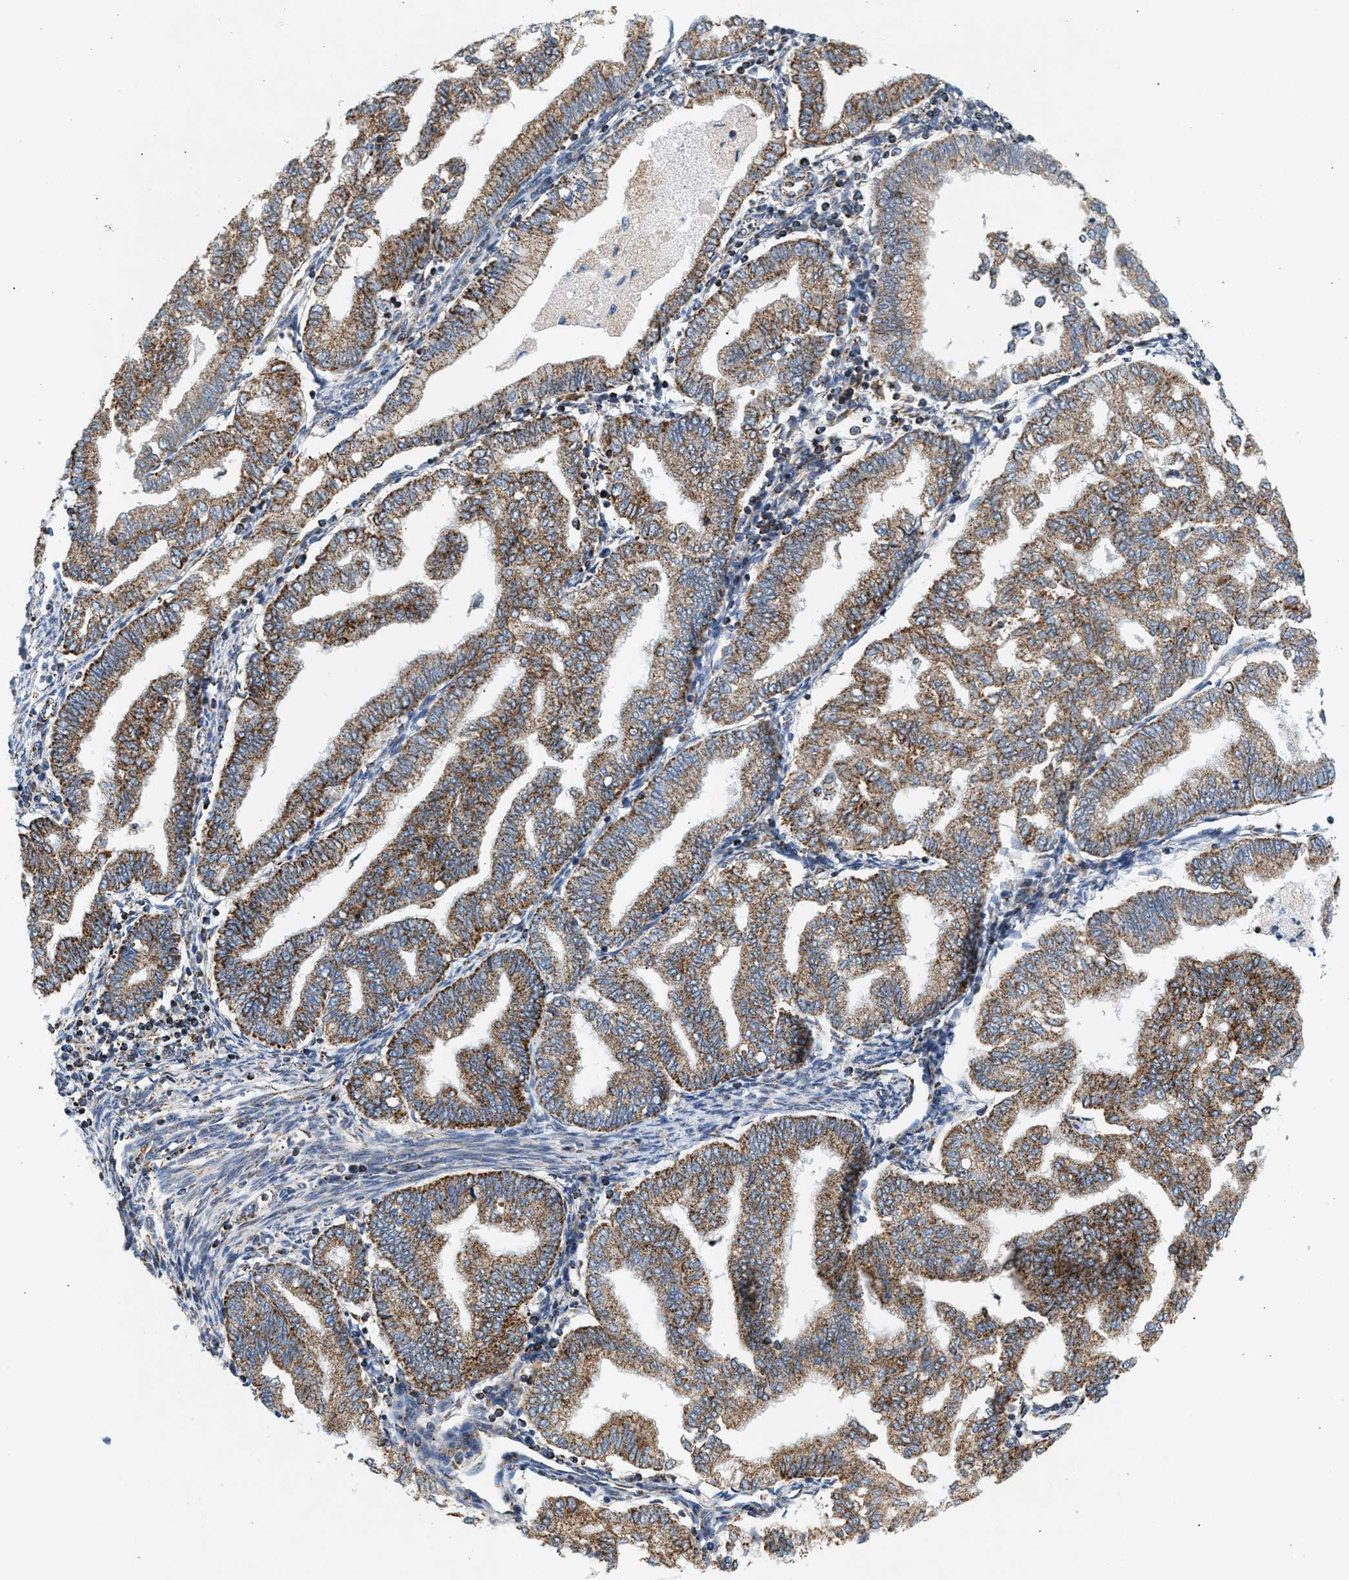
{"staining": {"intensity": "moderate", "quantity": ">75%", "location": "cytoplasmic/membranous"}, "tissue": "endometrial cancer", "cell_type": "Tumor cells", "image_type": "cancer", "snomed": [{"axis": "morphology", "description": "Polyp, NOS"}, {"axis": "morphology", "description": "Adenocarcinoma, NOS"}, {"axis": "morphology", "description": "Adenoma, NOS"}, {"axis": "topography", "description": "Endometrium"}], "caption": "Immunohistochemistry (IHC) (DAB) staining of human adenoma (endometrial) demonstrates moderate cytoplasmic/membranous protein positivity in about >75% of tumor cells.", "gene": "PDE1A", "patient": {"sex": "female", "age": 79}}